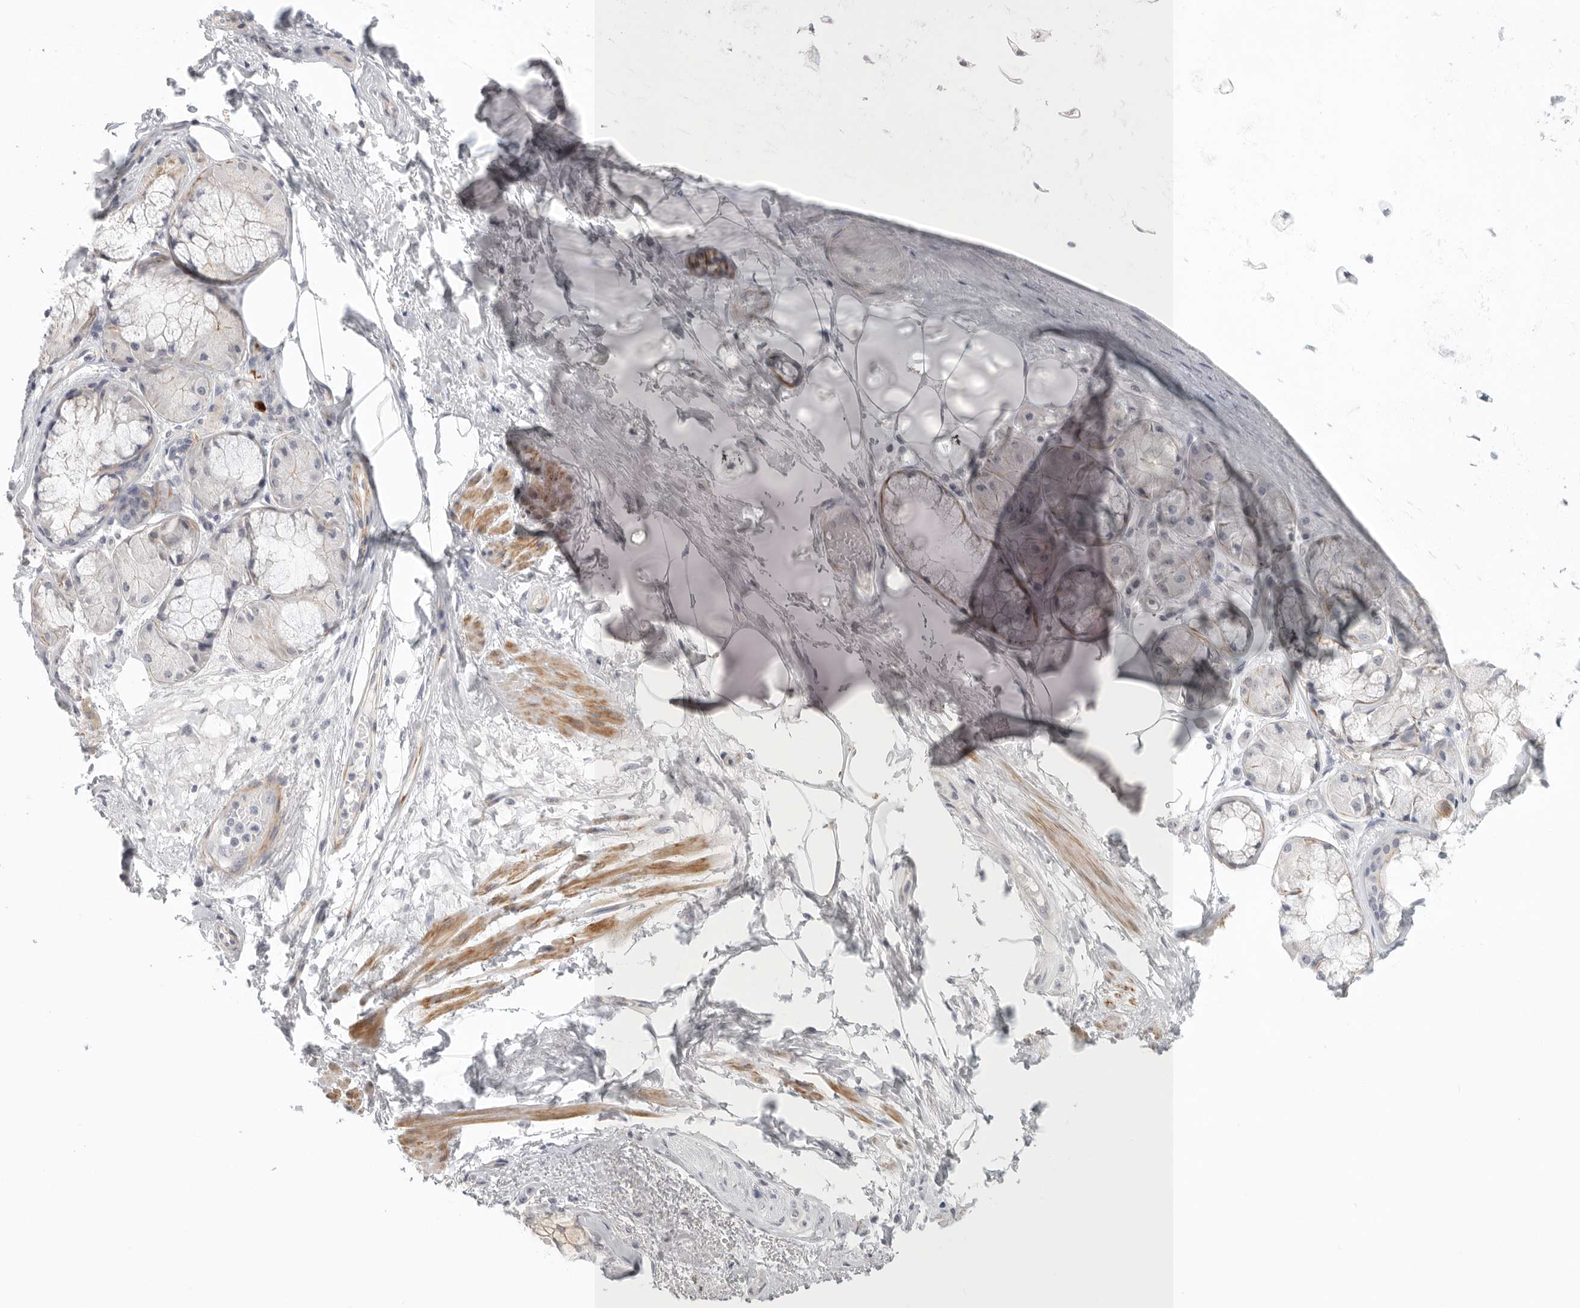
{"staining": {"intensity": "negative", "quantity": "none", "location": "none"}, "tissue": "adipose tissue", "cell_type": "Adipocytes", "image_type": "normal", "snomed": [{"axis": "morphology", "description": "Normal tissue, NOS"}, {"axis": "topography", "description": "Bronchus"}], "caption": "Adipocytes are negative for brown protein staining in normal adipose tissue.", "gene": "STAB2", "patient": {"sex": "male", "age": 66}}